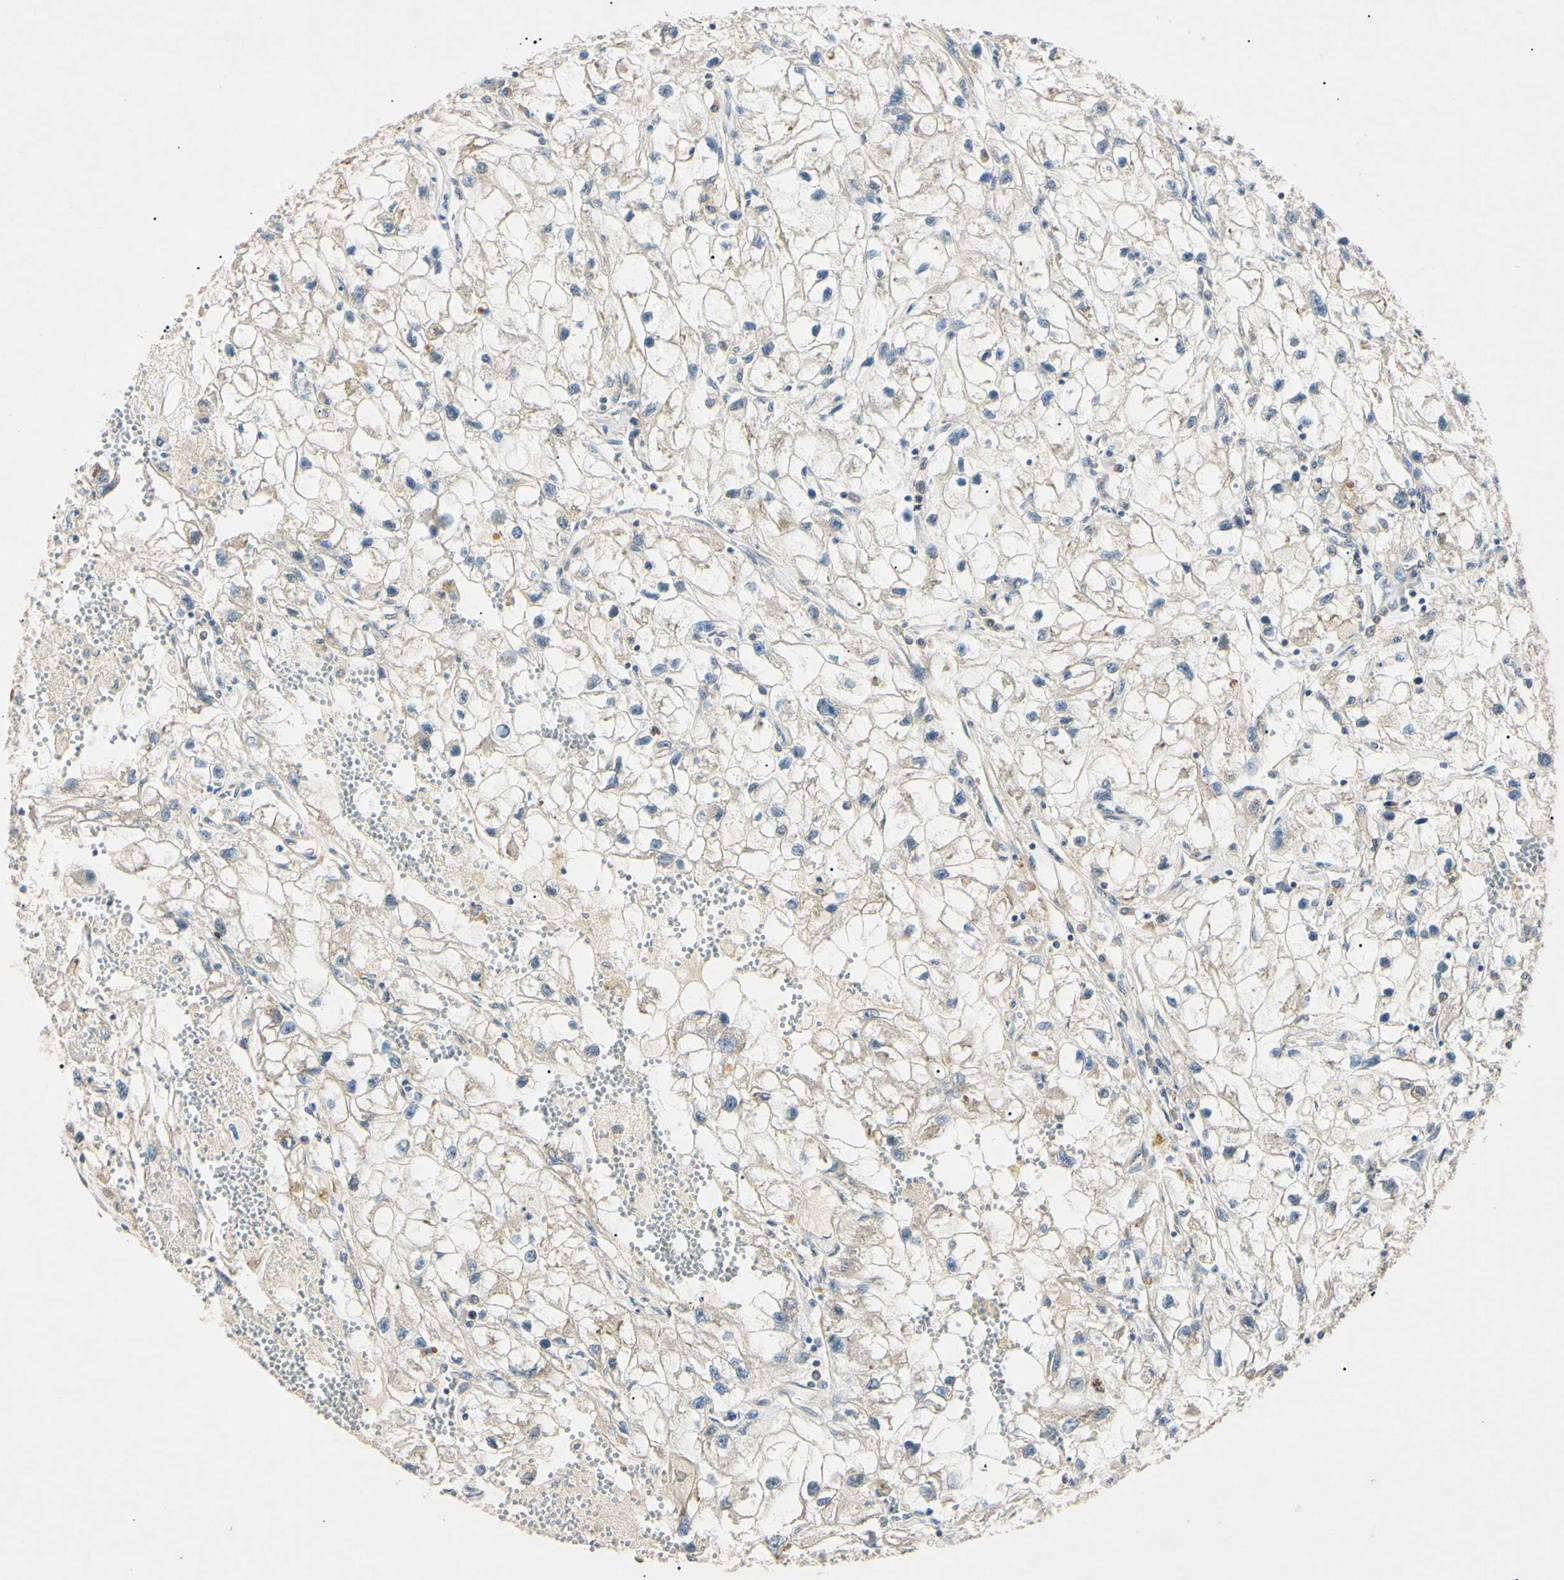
{"staining": {"intensity": "weak", "quantity": "<25%", "location": "cytoplasmic/membranous"}, "tissue": "renal cancer", "cell_type": "Tumor cells", "image_type": "cancer", "snomed": [{"axis": "morphology", "description": "Adenocarcinoma, NOS"}, {"axis": "topography", "description": "Kidney"}], "caption": "Immunohistochemistry (IHC) histopathology image of neoplastic tissue: renal cancer stained with DAB (3,3'-diaminobenzidine) displays no significant protein expression in tumor cells.", "gene": "DNAJB12", "patient": {"sex": "female", "age": 70}}